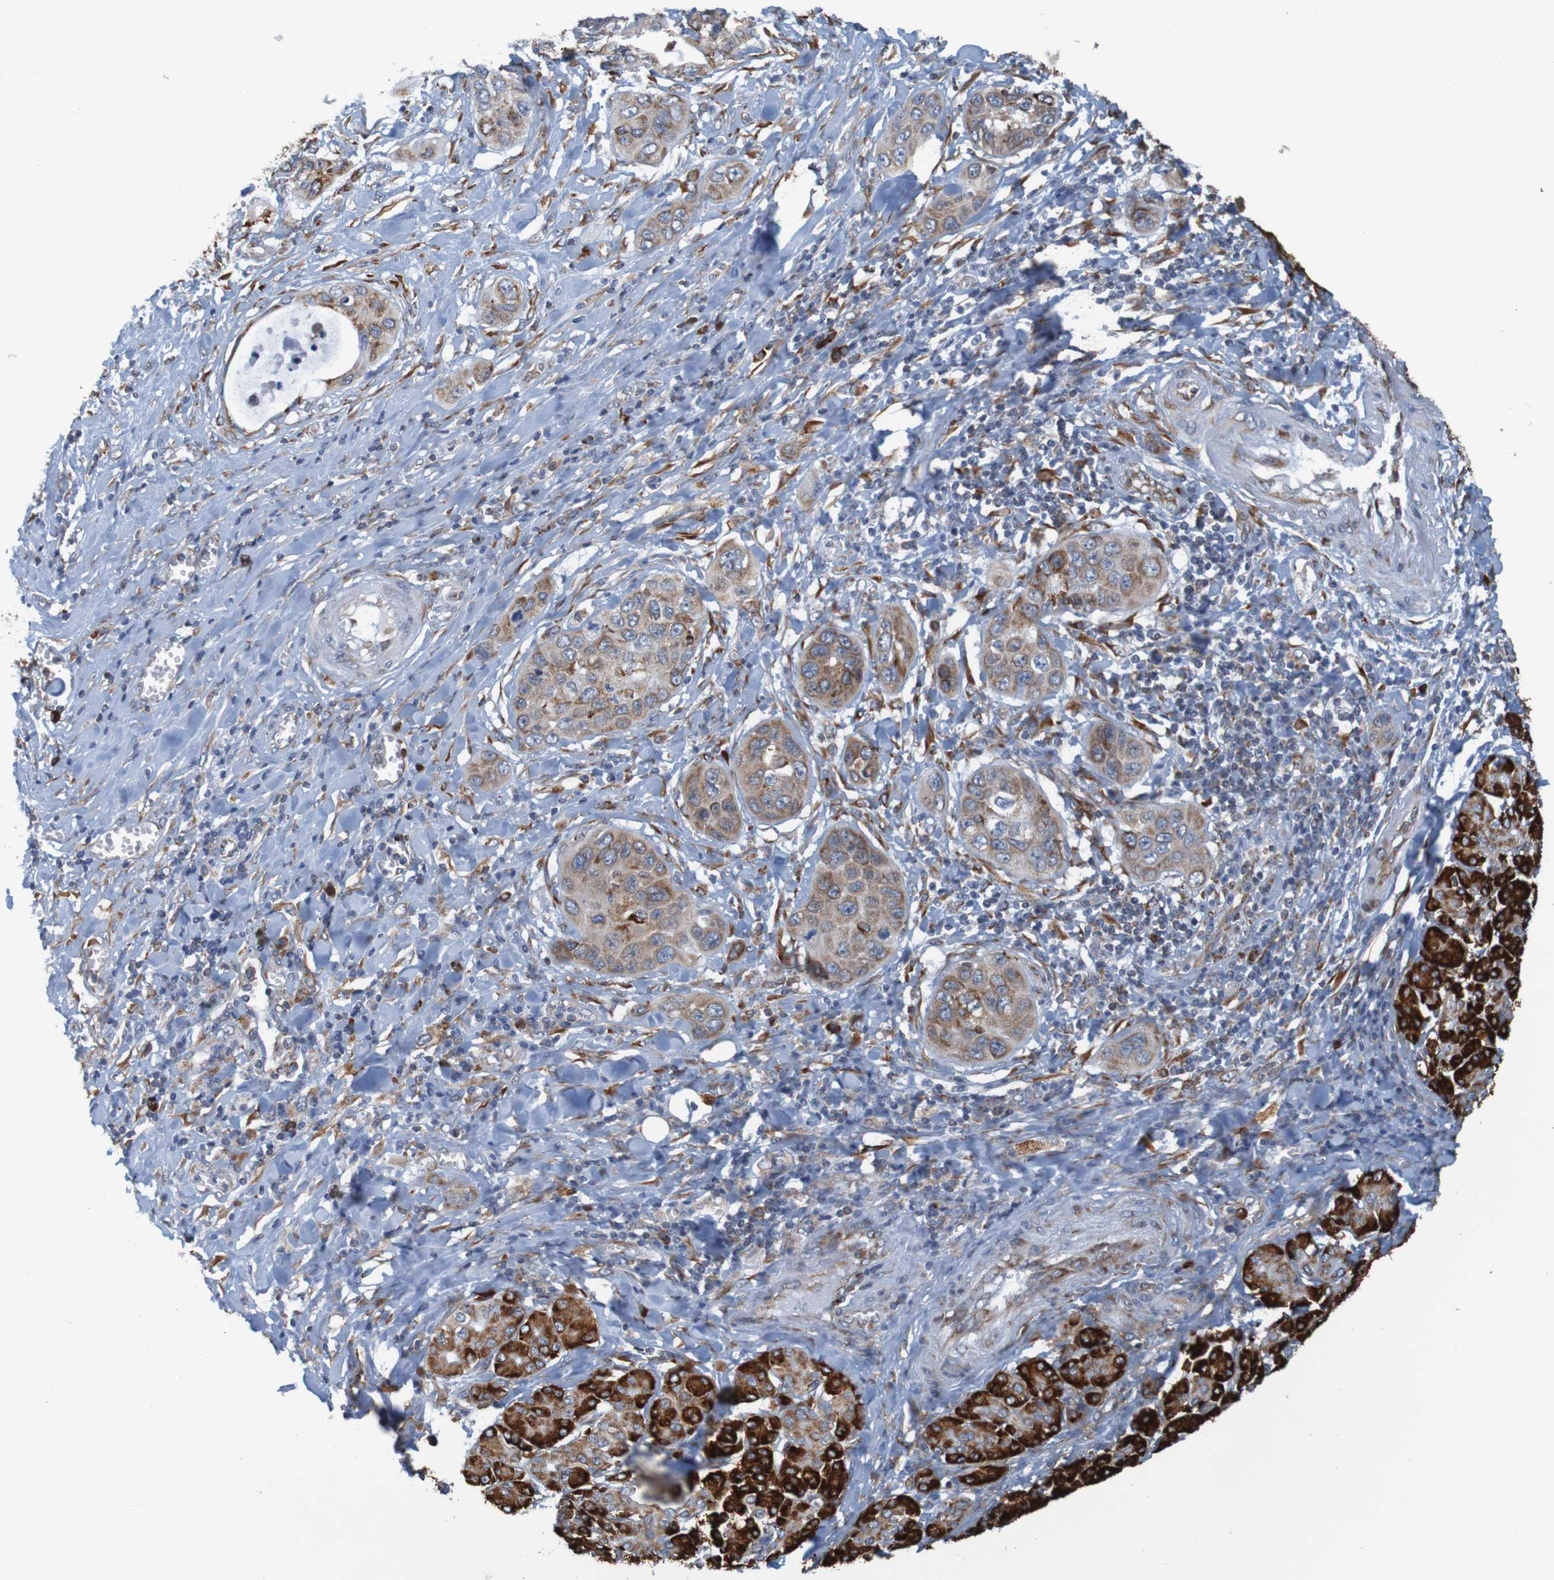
{"staining": {"intensity": "weak", "quantity": ">75%", "location": "cytoplasmic/membranous"}, "tissue": "pancreatic cancer", "cell_type": "Tumor cells", "image_type": "cancer", "snomed": [{"axis": "morphology", "description": "Adenocarcinoma, NOS"}, {"axis": "topography", "description": "Pancreas"}], "caption": "Immunohistochemistry of human pancreatic cancer demonstrates low levels of weak cytoplasmic/membranous positivity in about >75% of tumor cells. (DAB (3,3'-diaminobenzidine) = brown stain, brightfield microscopy at high magnification).", "gene": "SSR1", "patient": {"sex": "female", "age": 70}}